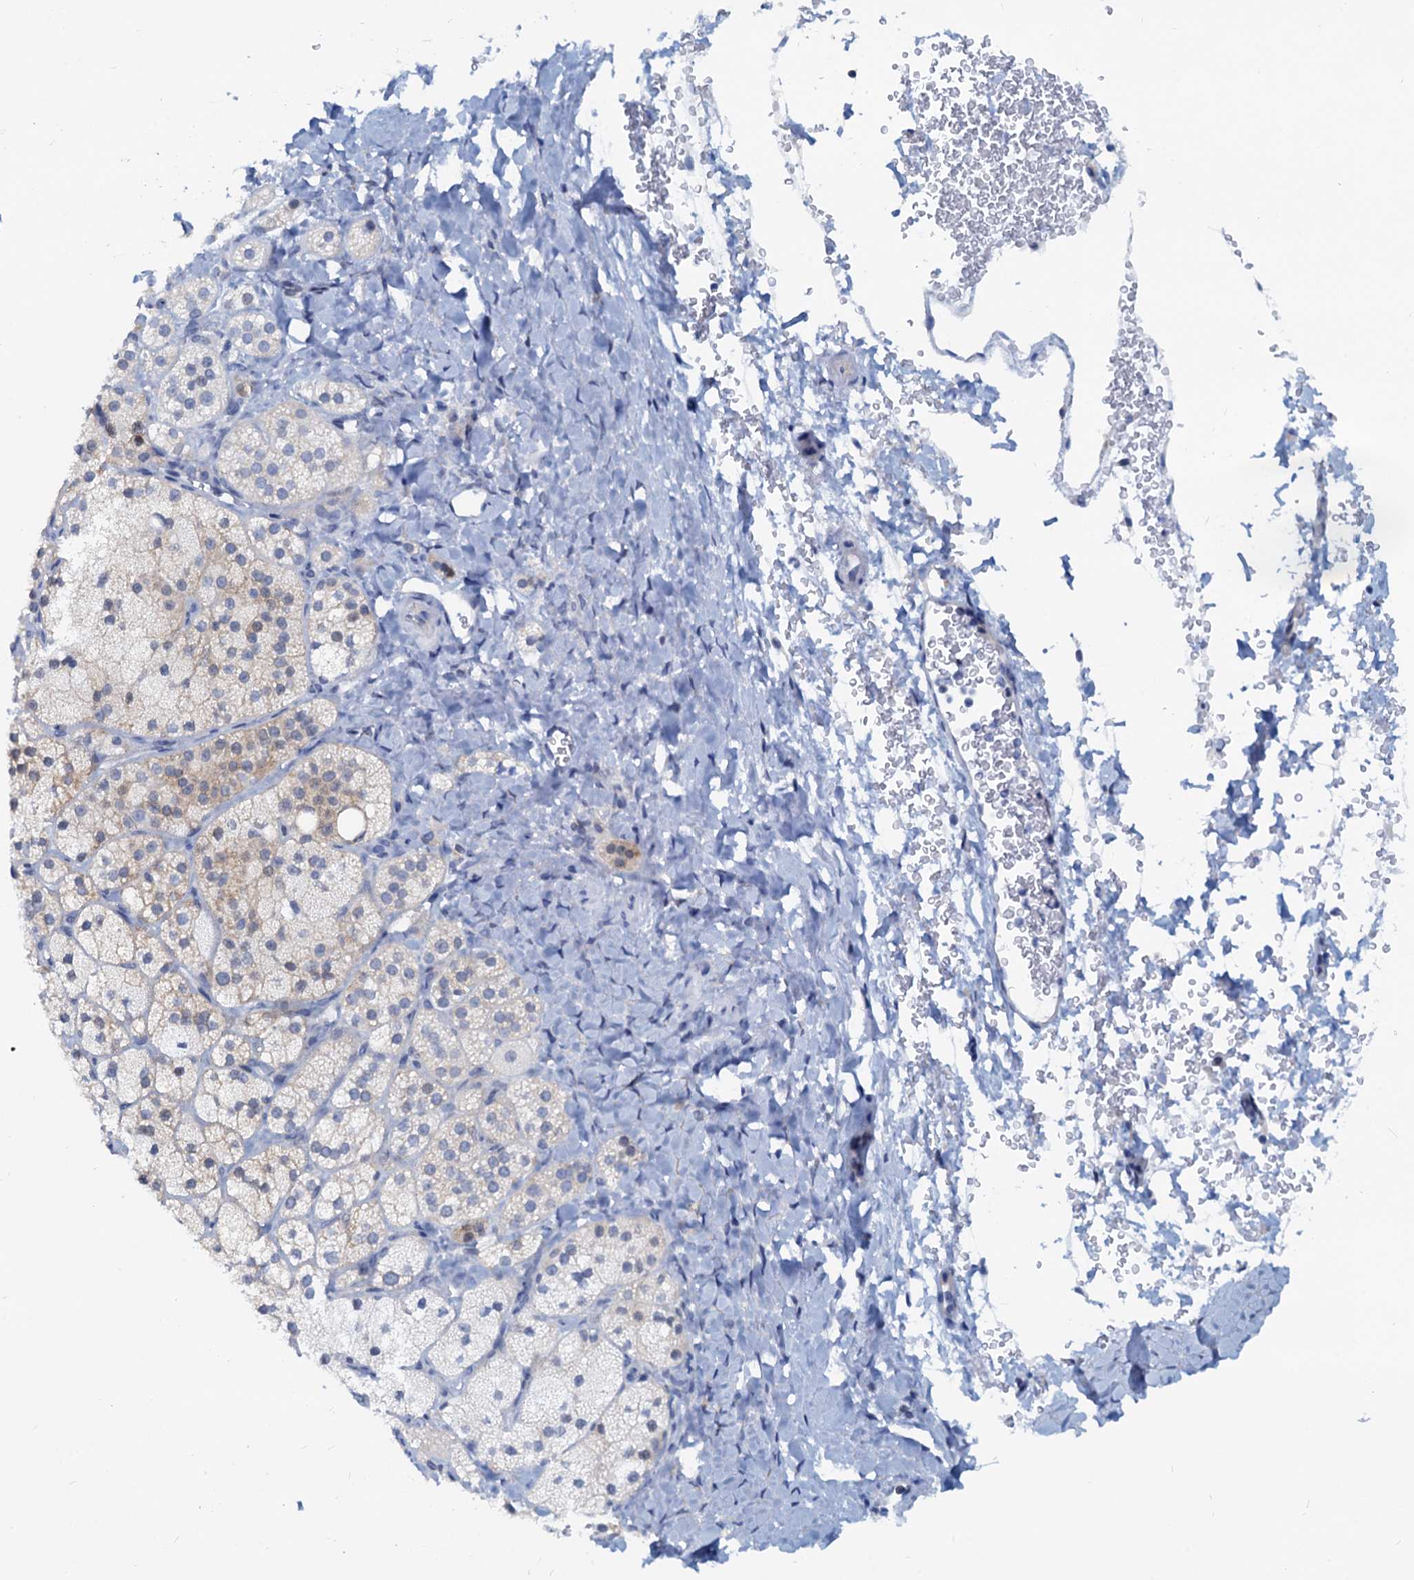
{"staining": {"intensity": "weak", "quantity": "<25%", "location": "cytoplasmic/membranous"}, "tissue": "adrenal gland", "cell_type": "Glandular cells", "image_type": "normal", "snomed": [{"axis": "morphology", "description": "Normal tissue, NOS"}, {"axis": "topography", "description": "Adrenal gland"}], "caption": "IHC histopathology image of unremarkable adrenal gland stained for a protein (brown), which displays no positivity in glandular cells.", "gene": "PTGES3", "patient": {"sex": "male", "age": 61}}